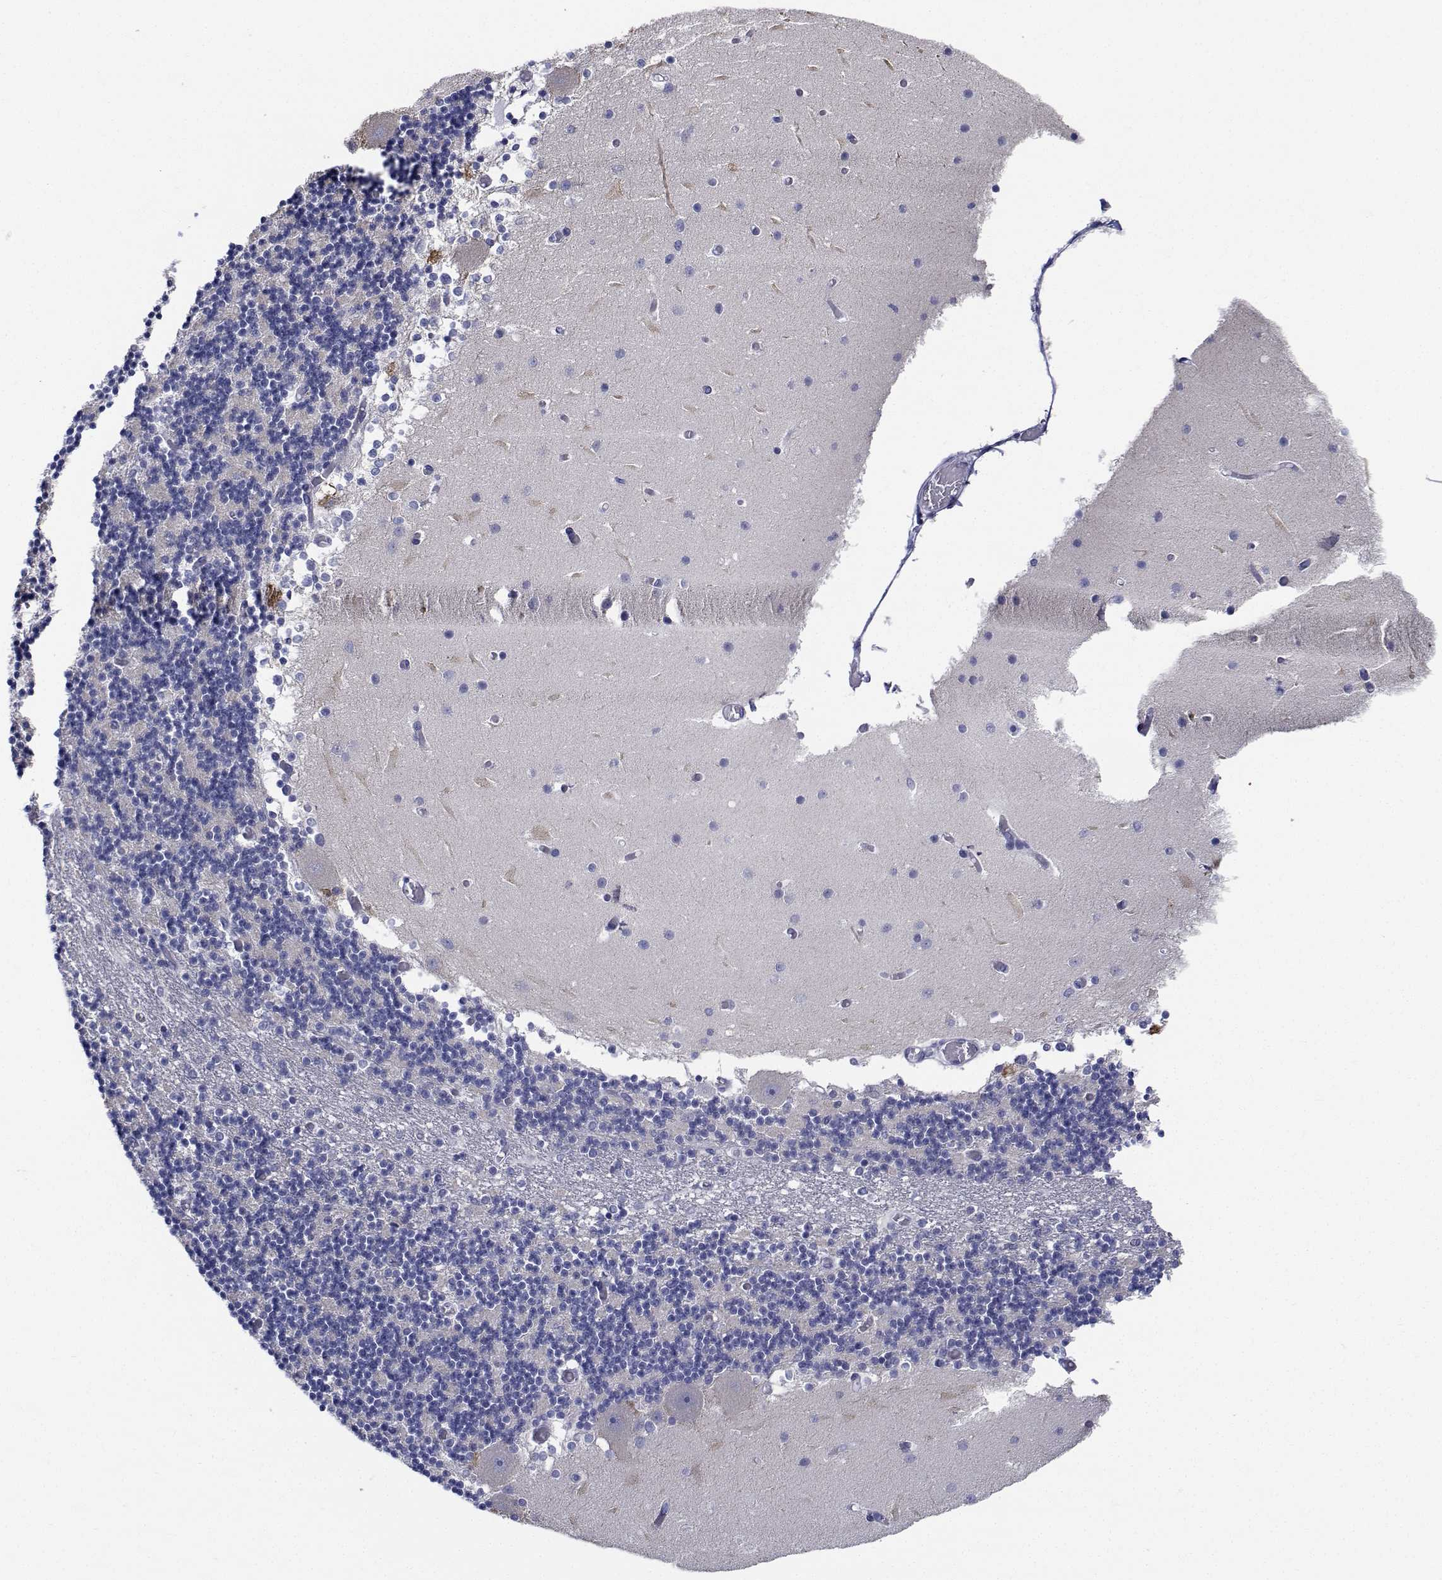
{"staining": {"intensity": "negative", "quantity": "none", "location": "none"}, "tissue": "cerebellum", "cell_type": "Cells in granular layer", "image_type": "normal", "snomed": [{"axis": "morphology", "description": "Normal tissue, NOS"}, {"axis": "topography", "description": "Cerebellum"}], "caption": "Immunohistochemistry image of benign cerebellum stained for a protein (brown), which exhibits no positivity in cells in granular layer. (DAB (3,3'-diaminobenzidine) immunohistochemistry, high magnification).", "gene": "PLXNA4", "patient": {"sex": "female", "age": 28}}